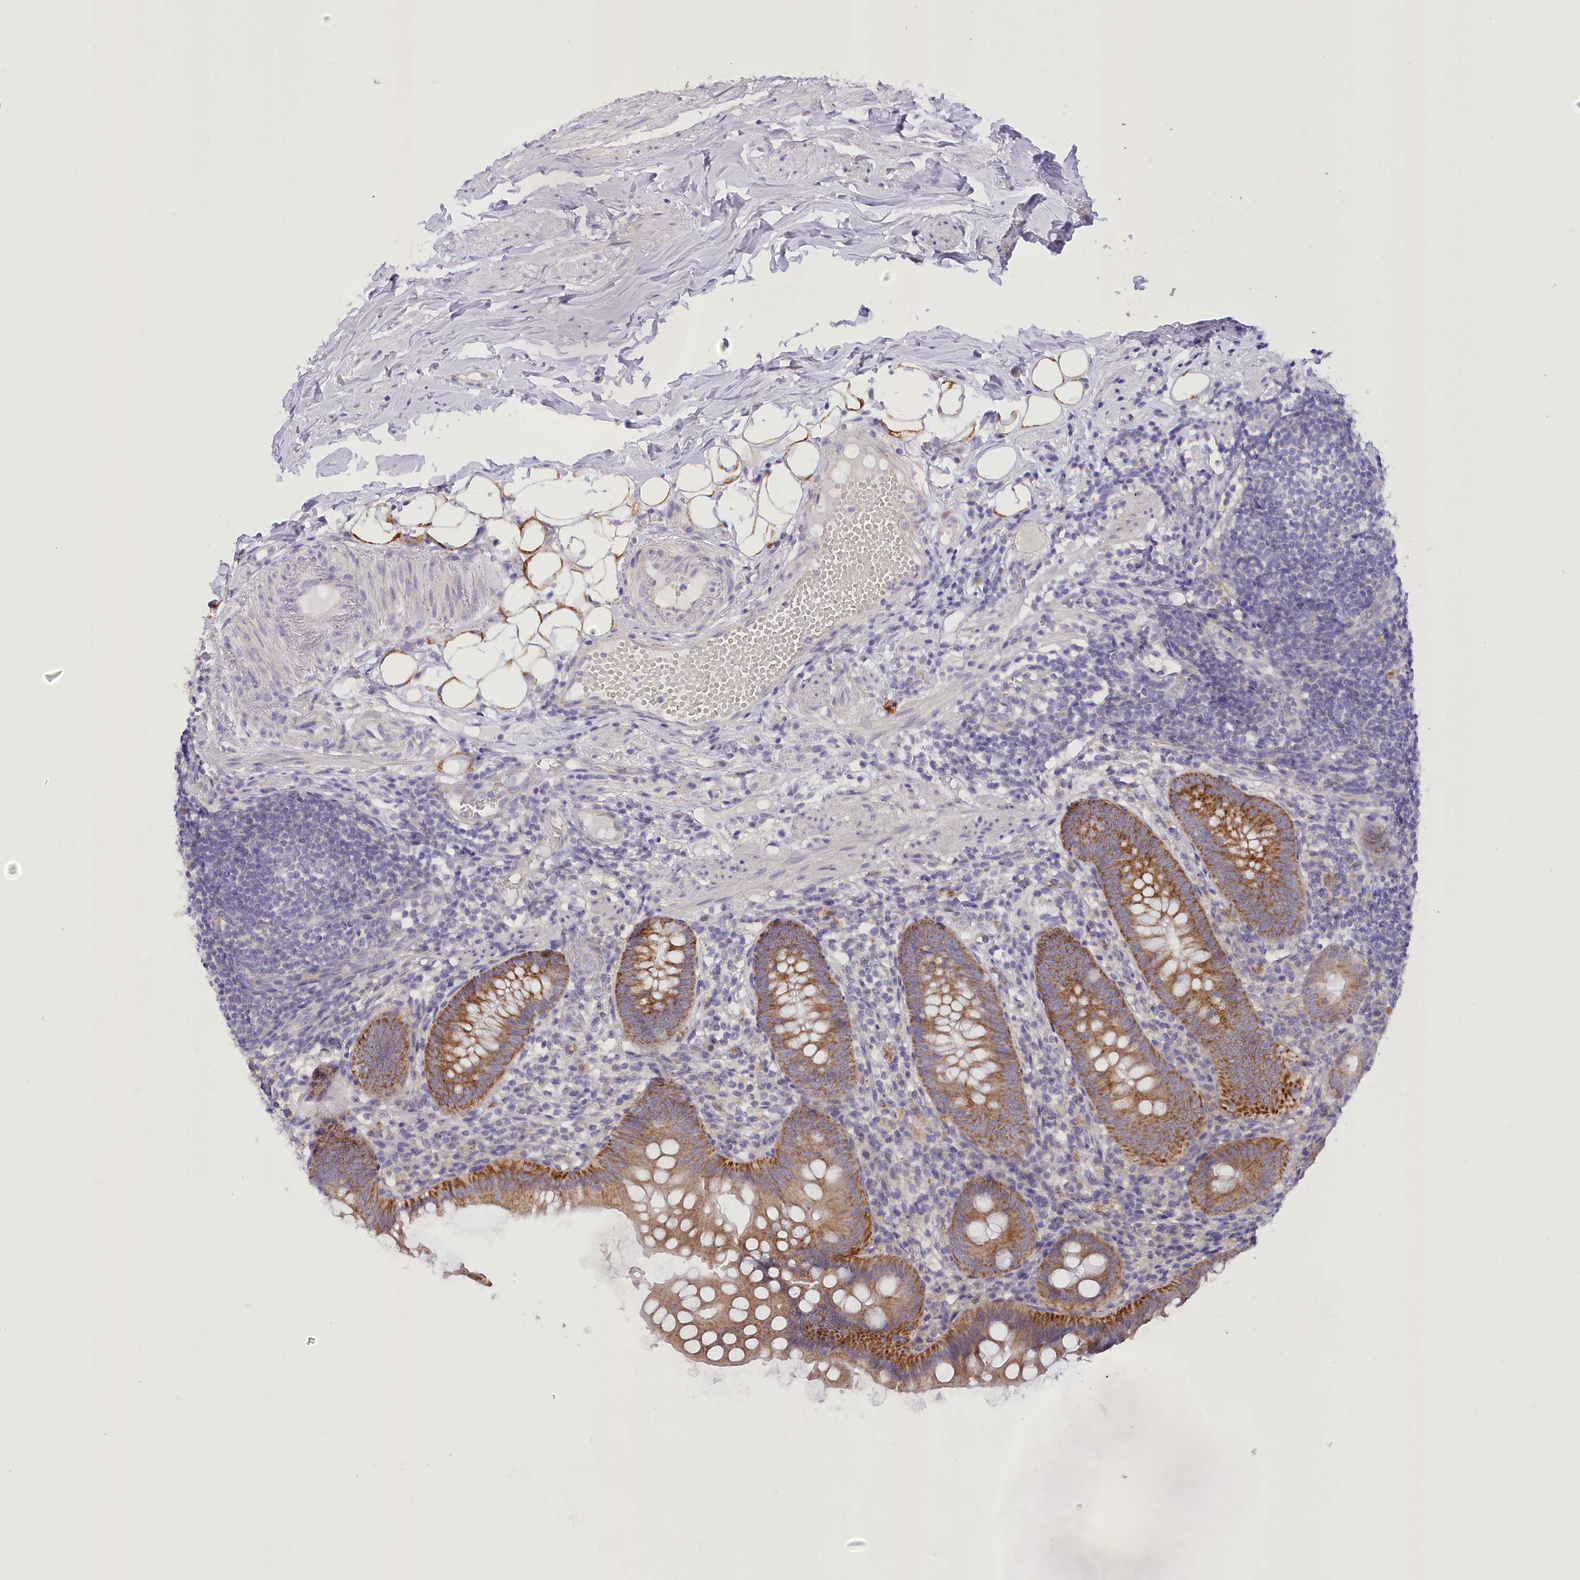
{"staining": {"intensity": "strong", "quantity": ">75%", "location": "cytoplasmic/membranous"}, "tissue": "appendix", "cell_type": "Glandular cells", "image_type": "normal", "snomed": [{"axis": "morphology", "description": "Normal tissue, NOS"}, {"axis": "topography", "description": "Appendix"}], "caption": "Immunohistochemistry photomicrograph of unremarkable appendix: human appendix stained using immunohistochemistry (IHC) reveals high levels of strong protein expression localized specifically in the cytoplasmic/membranous of glandular cells, appearing as a cytoplasmic/membranous brown color.", "gene": "DCUN1D1", "patient": {"sex": "female", "age": 62}}